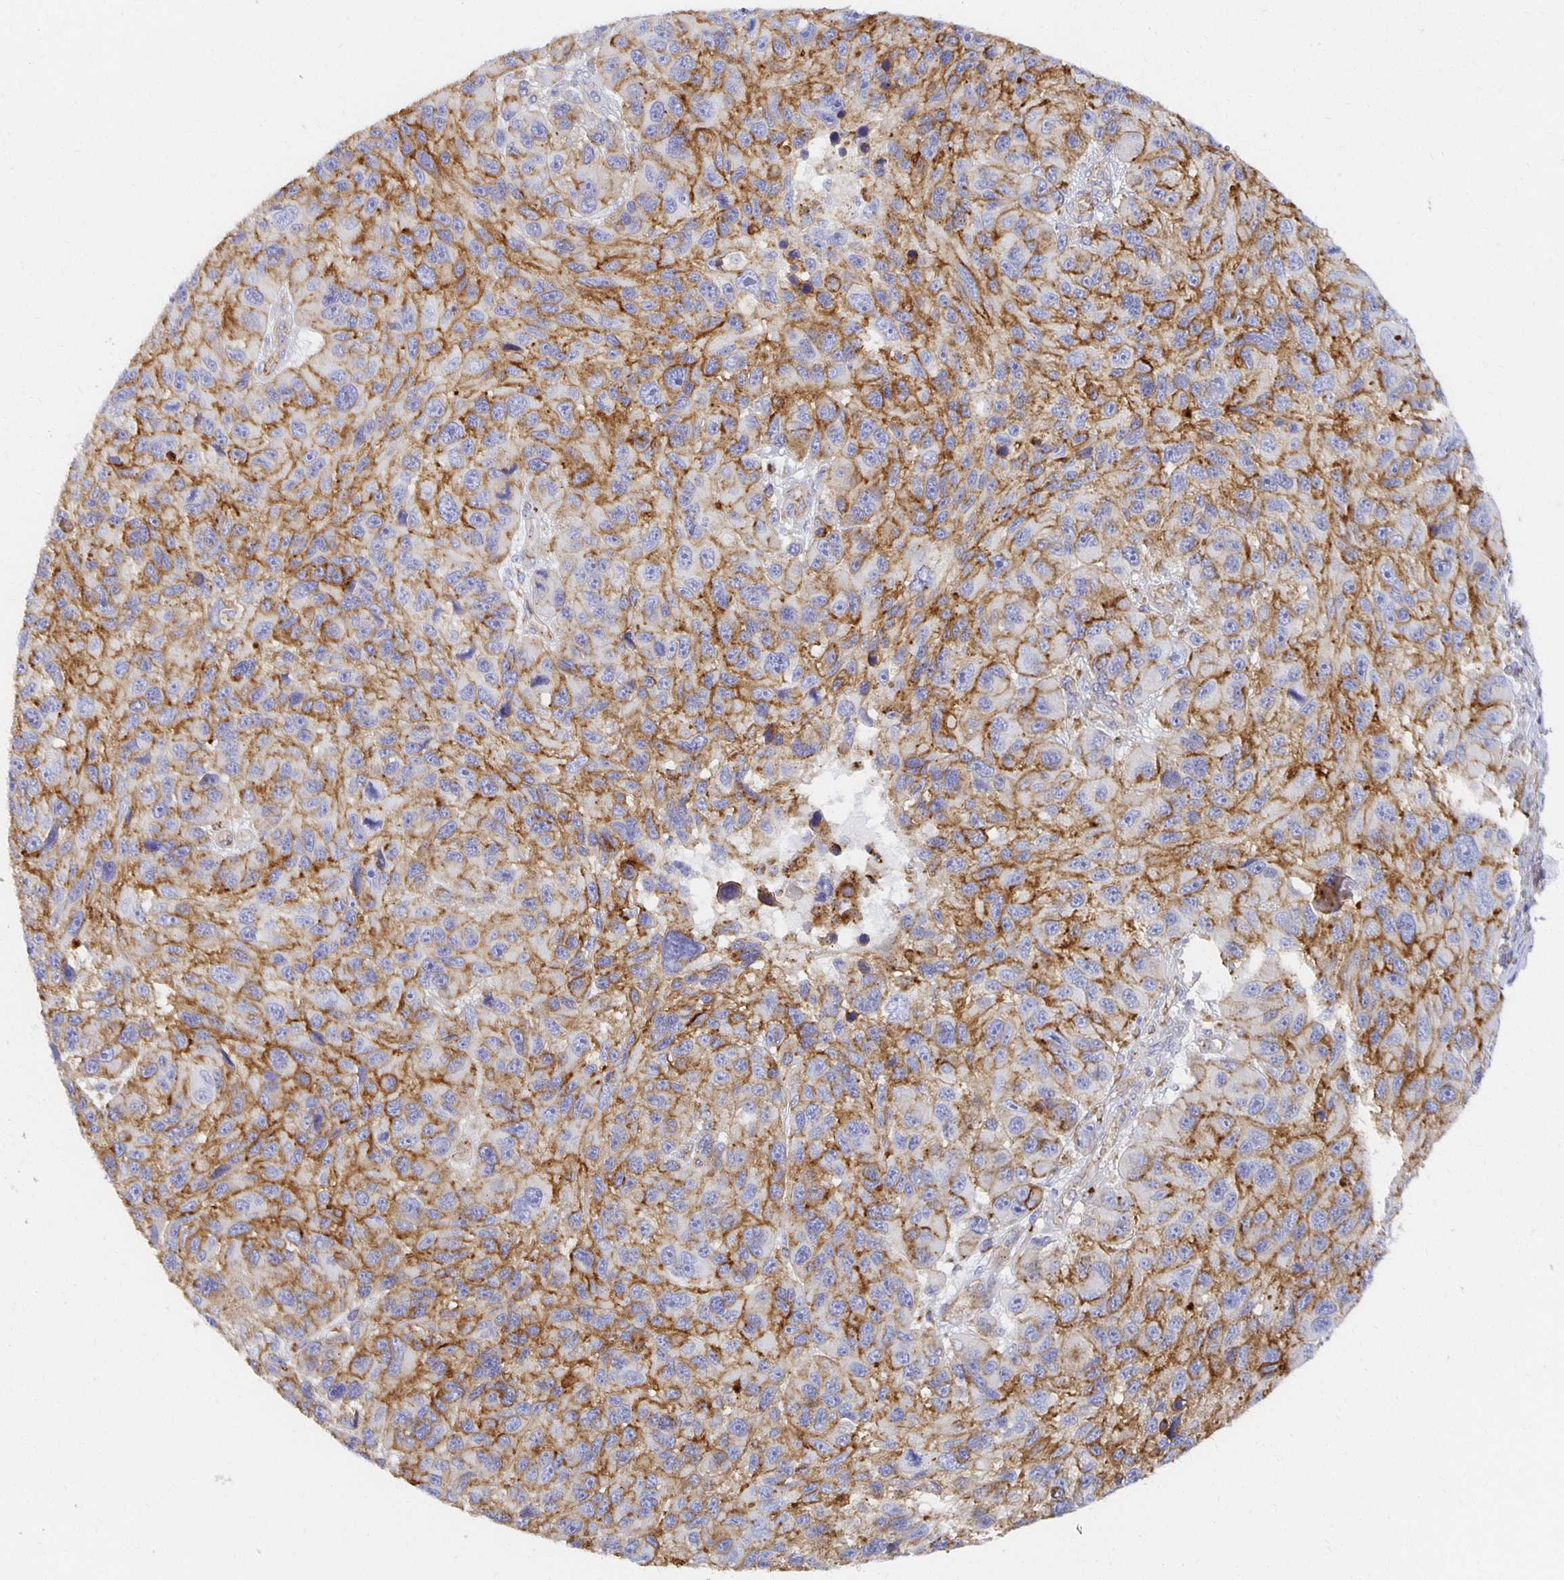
{"staining": {"intensity": "strong", "quantity": ">75%", "location": "cytoplasmic/membranous"}, "tissue": "melanoma", "cell_type": "Tumor cells", "image_type": "cancer", "snomed": [{"axis": "morphology", "description": "Malignant melanoma, NOS"}, {"axis": "topography", "description": "Skin"}], "caption": "Protein positivity by immunohistochemistry reveals strong cytoplasmic/membranous expression in about >75% of tumor cells in melanoma. The staining is performed using DAB brown chromogen to label protein expression. The nuclei are counter-stained blue using hematoxylin.", "gene": "TAAR1", "patient": {"sex": "male", "age": 53}}